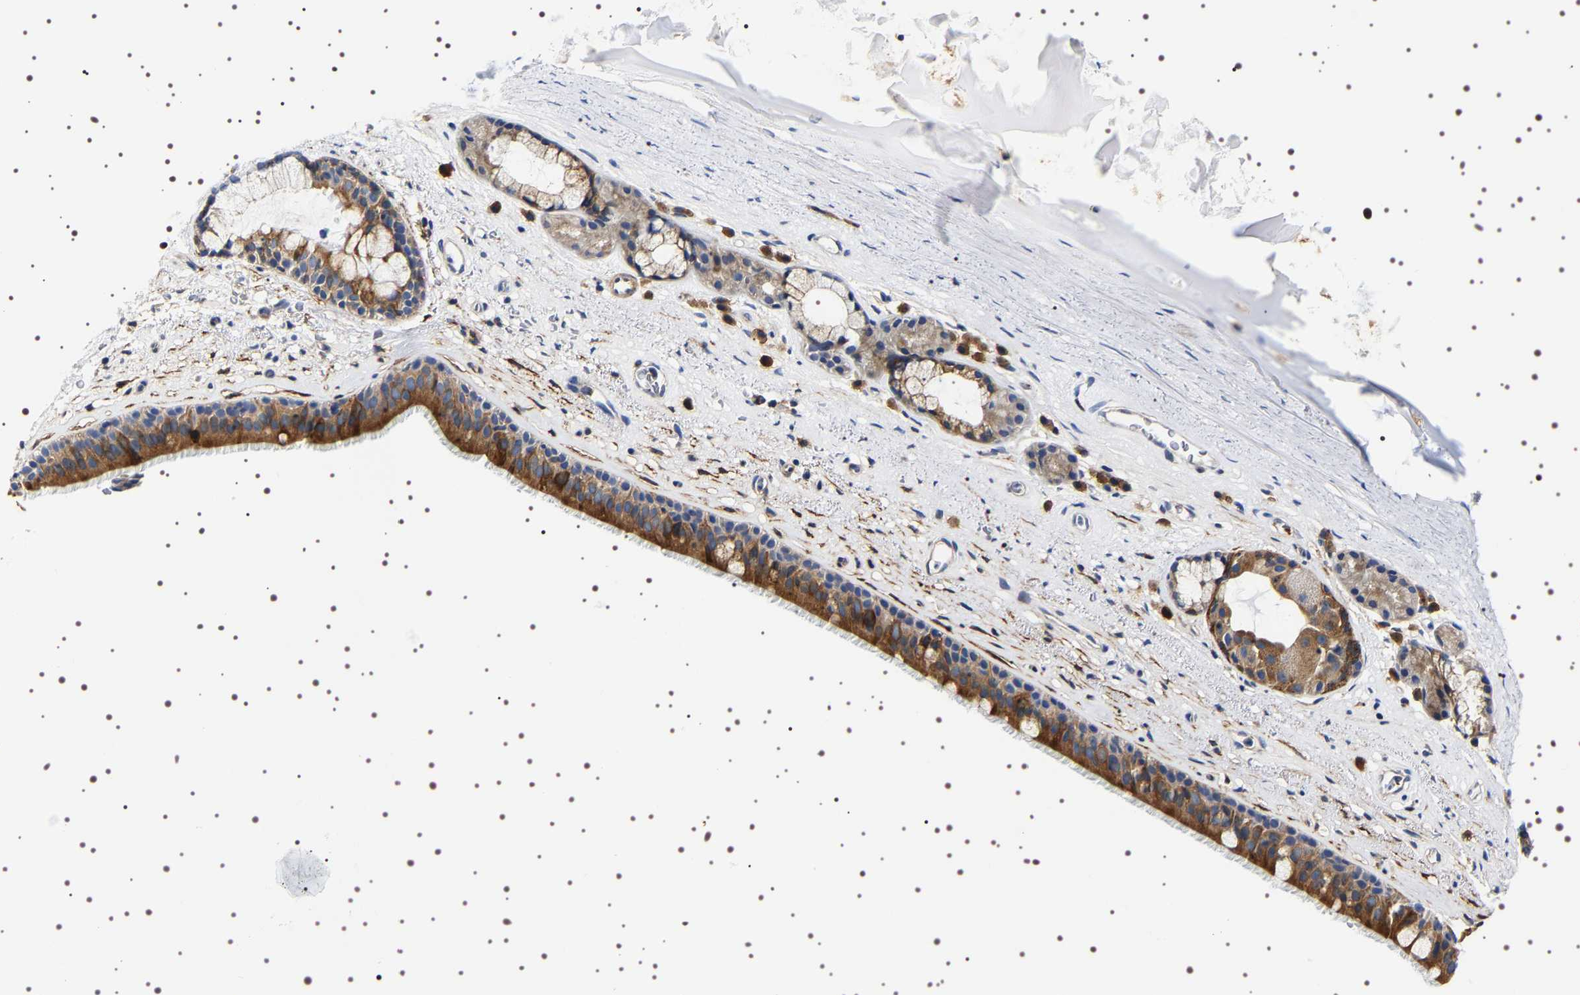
{"staining": {"intensity": "strong", "quantity": ">75%", "location": "cytoplasmic/membranous"}, "tissue": "bronchus", "cell_type": "Respiratory epithelial cells", "image_type": "normal", "snomed": [{"axis": "morphology", "description": "Normal tissue, NOS"}, {"axis": "topography", "description": "Cartilage tissue"}], "caption": "Brown immunohistochemical staining in normal human bronchus demonstrates strong cytoplasmic/membranous positivity in approximately >75% of respiratory epithelial cells.", "gene": "SQLE", "patient": {"sex": "female", "age": 63}}